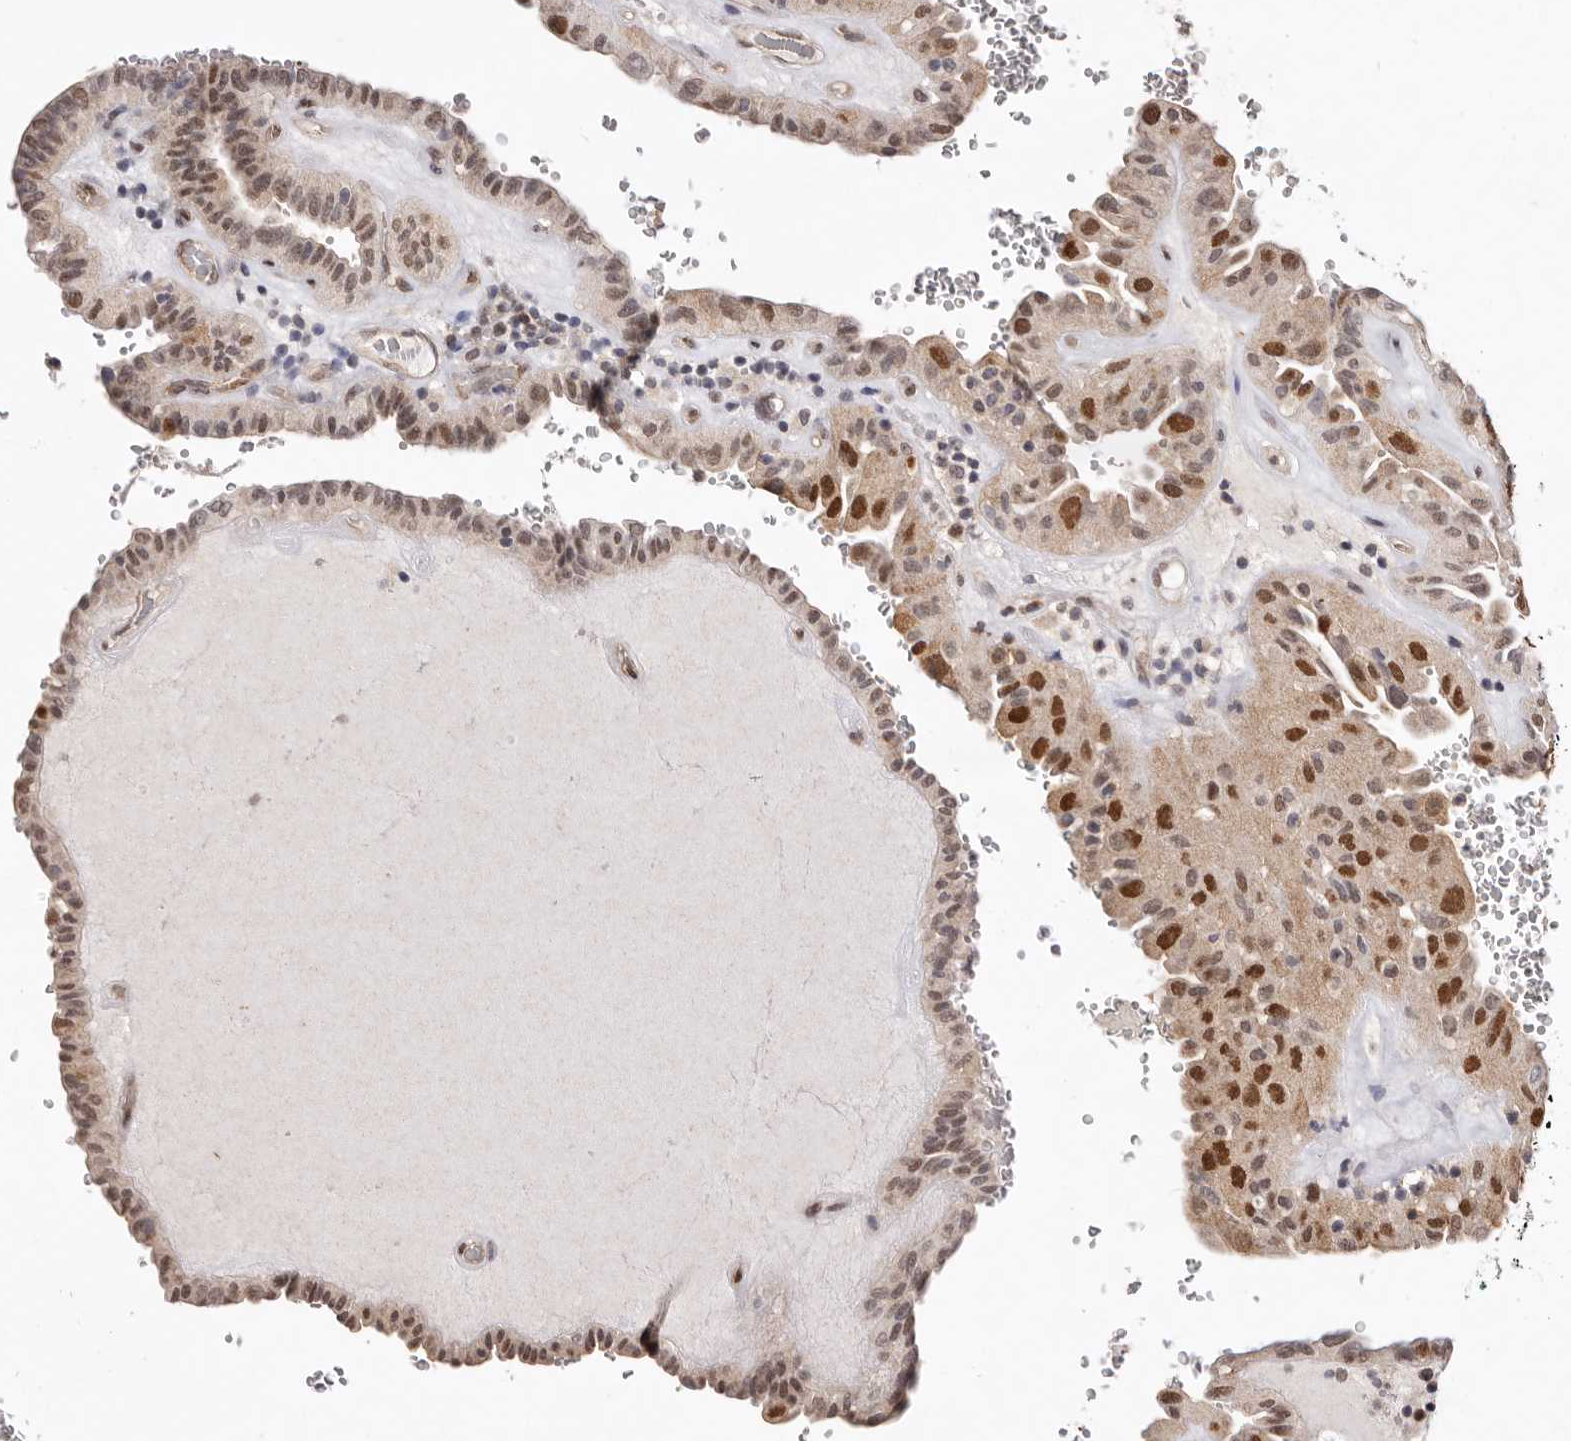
{"staining": {"intensity": "moderate", "quantity": ">75%", "location": "nuclear"}, "tissue": "thyroid cancer", "cell_type": "Tumor cells", "image_type": "cancer", "snomed": [{"axis": "morphology", "description": "Papillary adenocarcinoma, NOS"}, {"axis": "topography", "description": "Thyroid gland"}], "caption": "Tumor cells display moderate nuclear staining in approximately >75% of cells in papillary adenocarcinoma (thyroid). Nuclei are stained in blue.", "gene": "NOTCH1", "patient": {"sex": "male", "age": 77}}